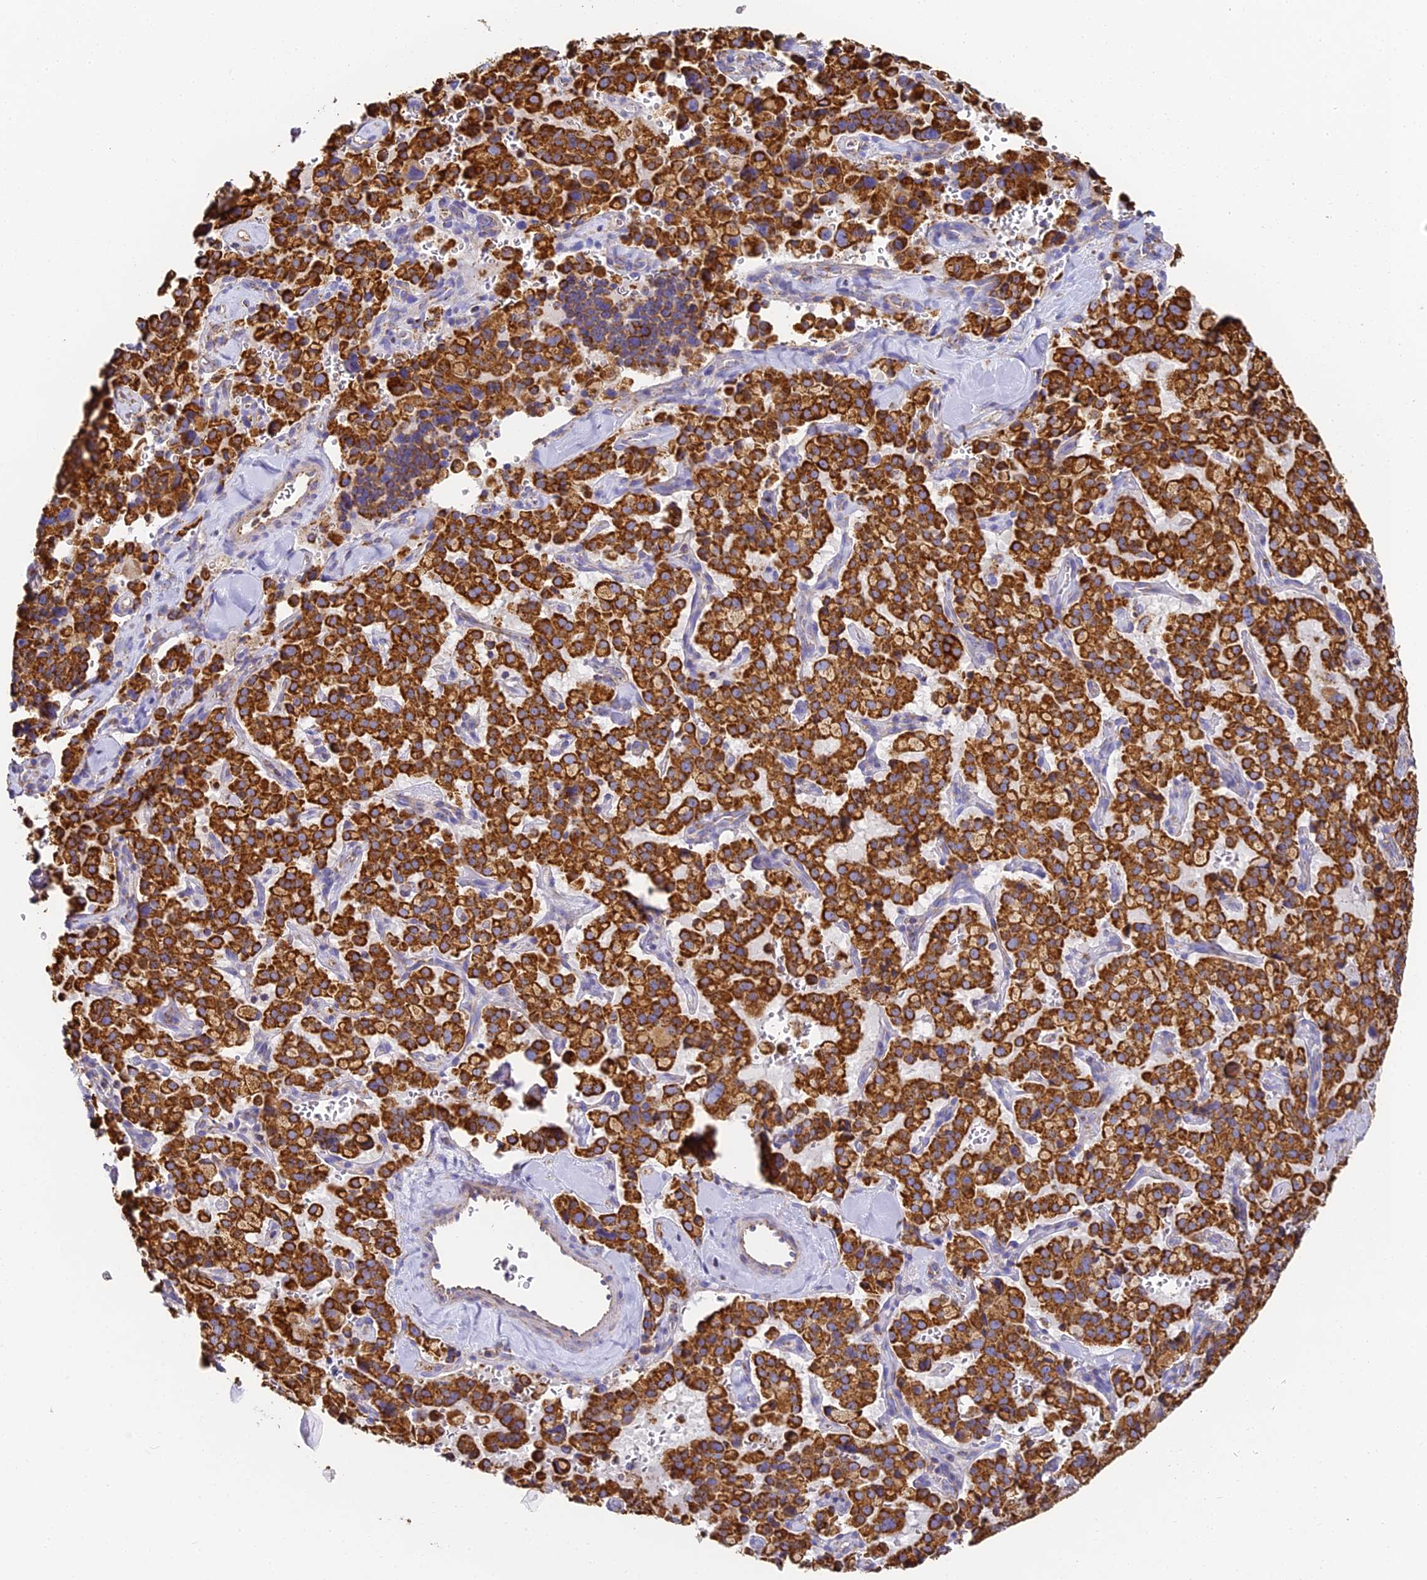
{"staining": {"intensity": "strong", "quantity": ">75%", "location": "cytoplasmic/membranous"}, "tissue": "pancreatic cancer", "cell_type": "Tumor cells", "image_type": "cancer", "snomed": [{"axis": "morphology", "description": "Adenocarcinoma, NOS"}, {"axis": "topography", "description": "Pancreas"}], "caption": "Protein staining of pancreatic adenocarcinoma tissue demonstrates strong cytoplasmic/membranous positivity in approximately >75% of tumor cells.", "gene": "COX6C", "patient": {"sex": "male", "age": 65}}